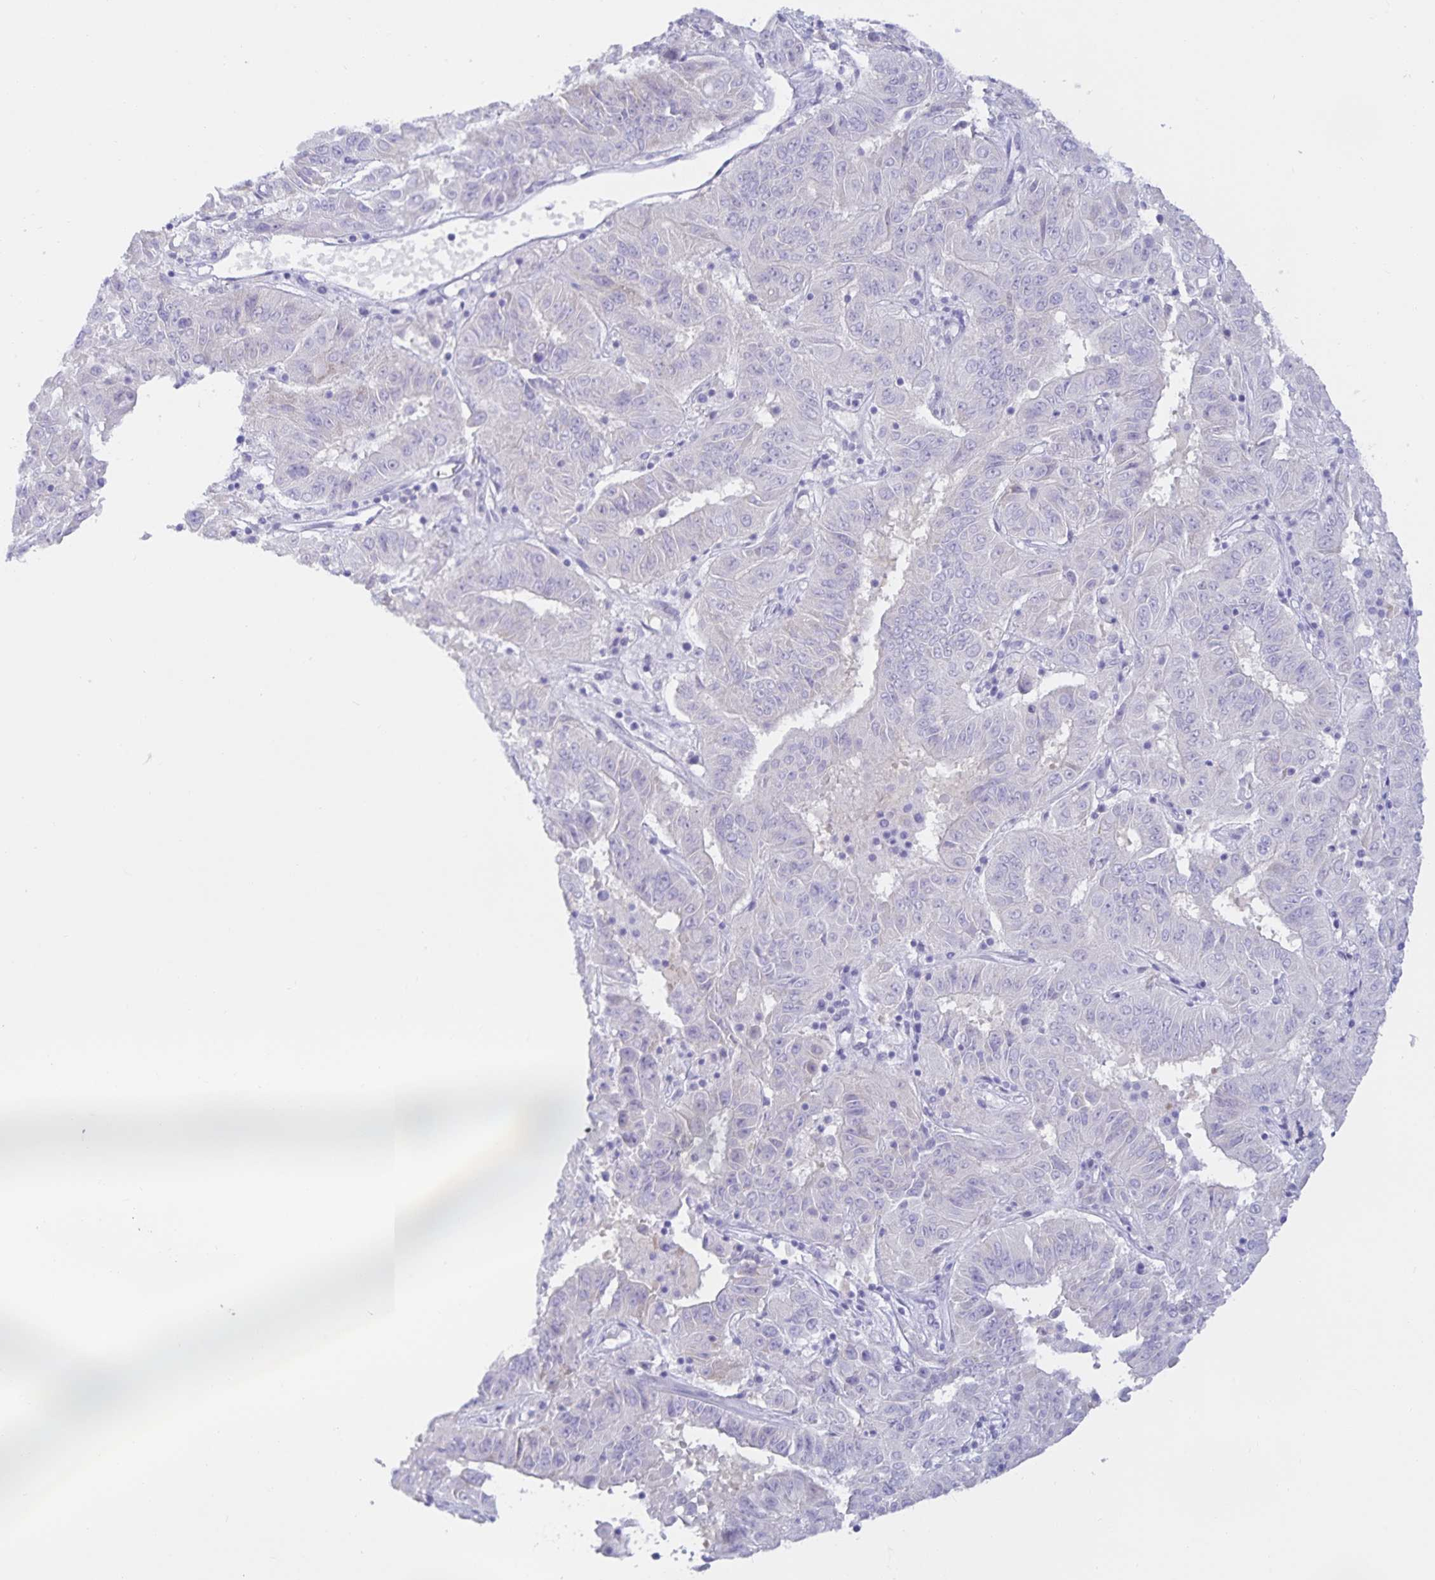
{"staining": {"intensity": "negative", "quantity": "none", "location": "none"}, "tissue": "pancreatic cancer", "cell_type": "Tumor cells", "image_type": "cancer", "snomed": [{"axis": "morphology", "description": "Adenocarcinoma, NOS"}, {"axis": "topography", "description": "Pancreas"}], "caption": "This photomicrograph is of pancreatic adenocarcinoma stained with immunohistochemistry to label a protein in brown with the nuclei are counter-stained blue. There is no positivity in tumor cells.", "gene": "MON2", "patient": {"sex": "male", "age": 63}}